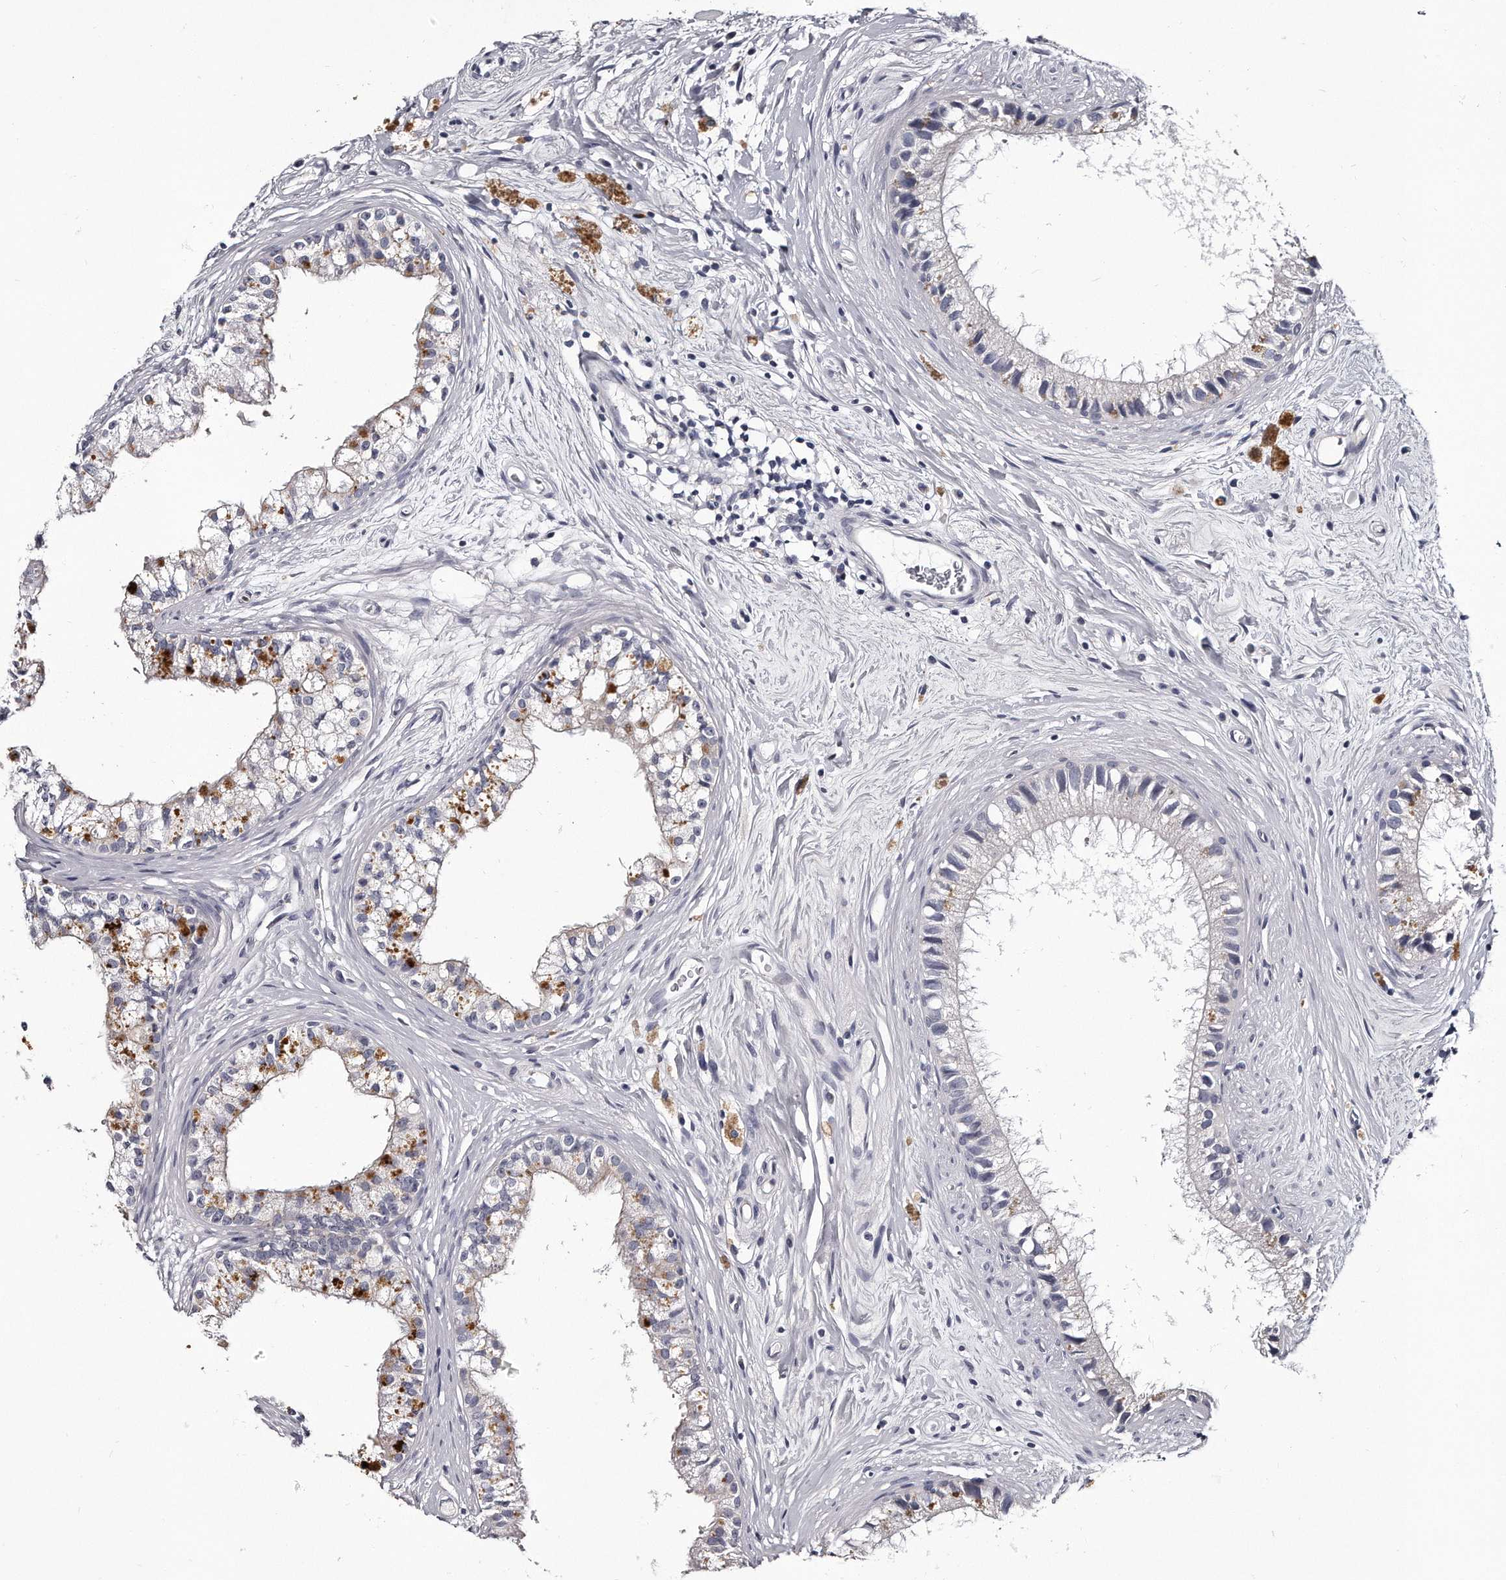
{"staining": {"intensity": "negative", "quantity": "none", "location": "none"}, "tissue": "epididymis", "cell_type": "Glandular cells", "image_type": "normal", "snomed": [{"axis": "morphology", "description": "Normal tissue, NOS"}, {"axis": "topography", "description": "Epididymis"}], "caption": "Immunohistochemistry micrograph of unremarkable epididymis: human epididymis stained with DAB (3,3'-diaminobenzidine) exhibits no significant protein expression in glandular cells.", "gene": "GAPVD1", "patient": {"sex": "male", "age": 80}}